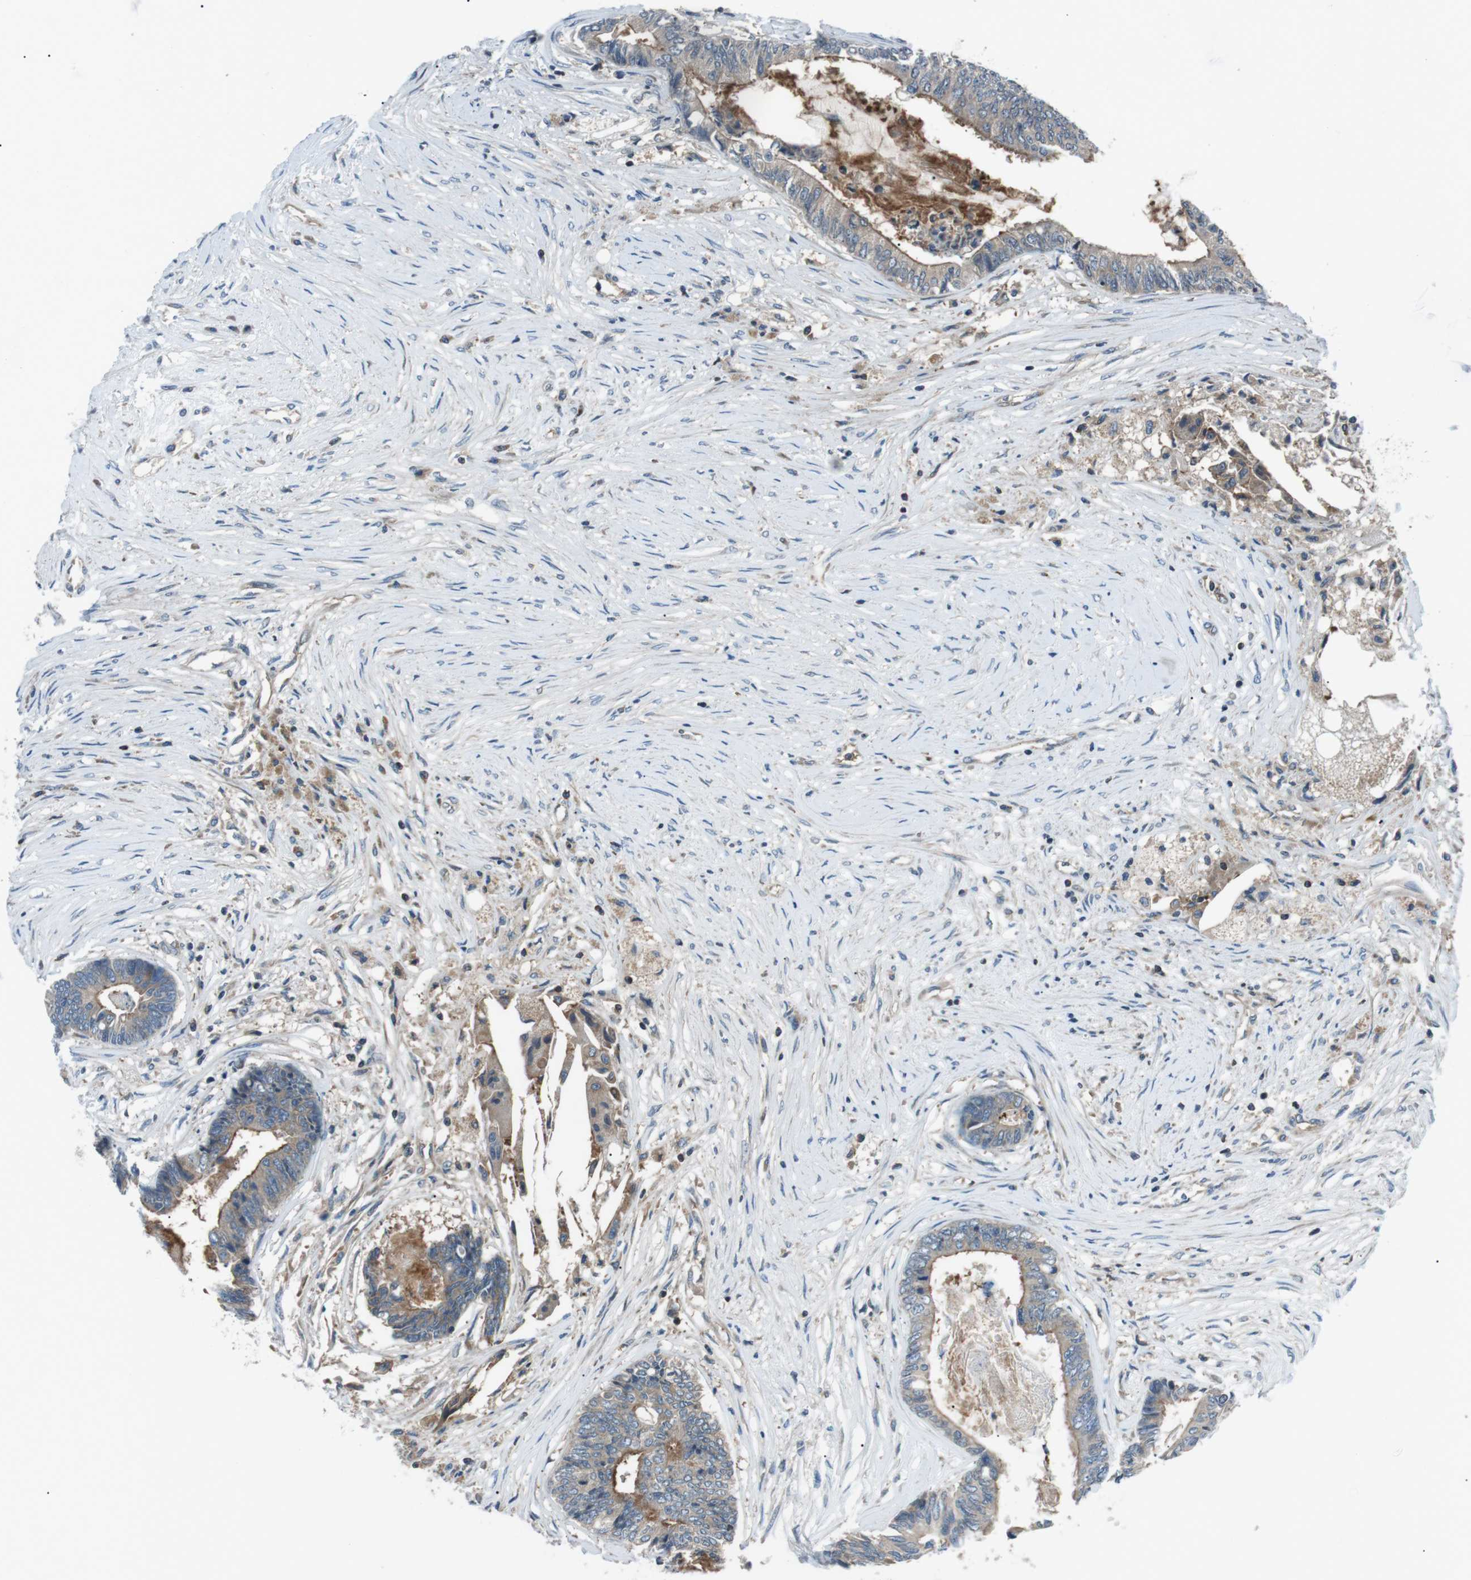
{"staining": {"intensity": "moderate", "quantity": "25%-75%", "location": "cytoplasmic/membranous"}, "tissue": "colorectal cancer", "cell_type": "Tumor cells", "image_type": "cancer", "snomed": [{"axis": "morphology", "description": "Adenocarcinoma, NOS"}, {"axis": "topography", "description": "Rectum"}], "caption": "Protein expression analysis of human colorectal adenocarcinoma reveals moderate cytoplasmic/membranous positivity in about 25%-75% of tumor cells.", "gene": "GPR161", "patient": {"sex": "male", "age": 63}}